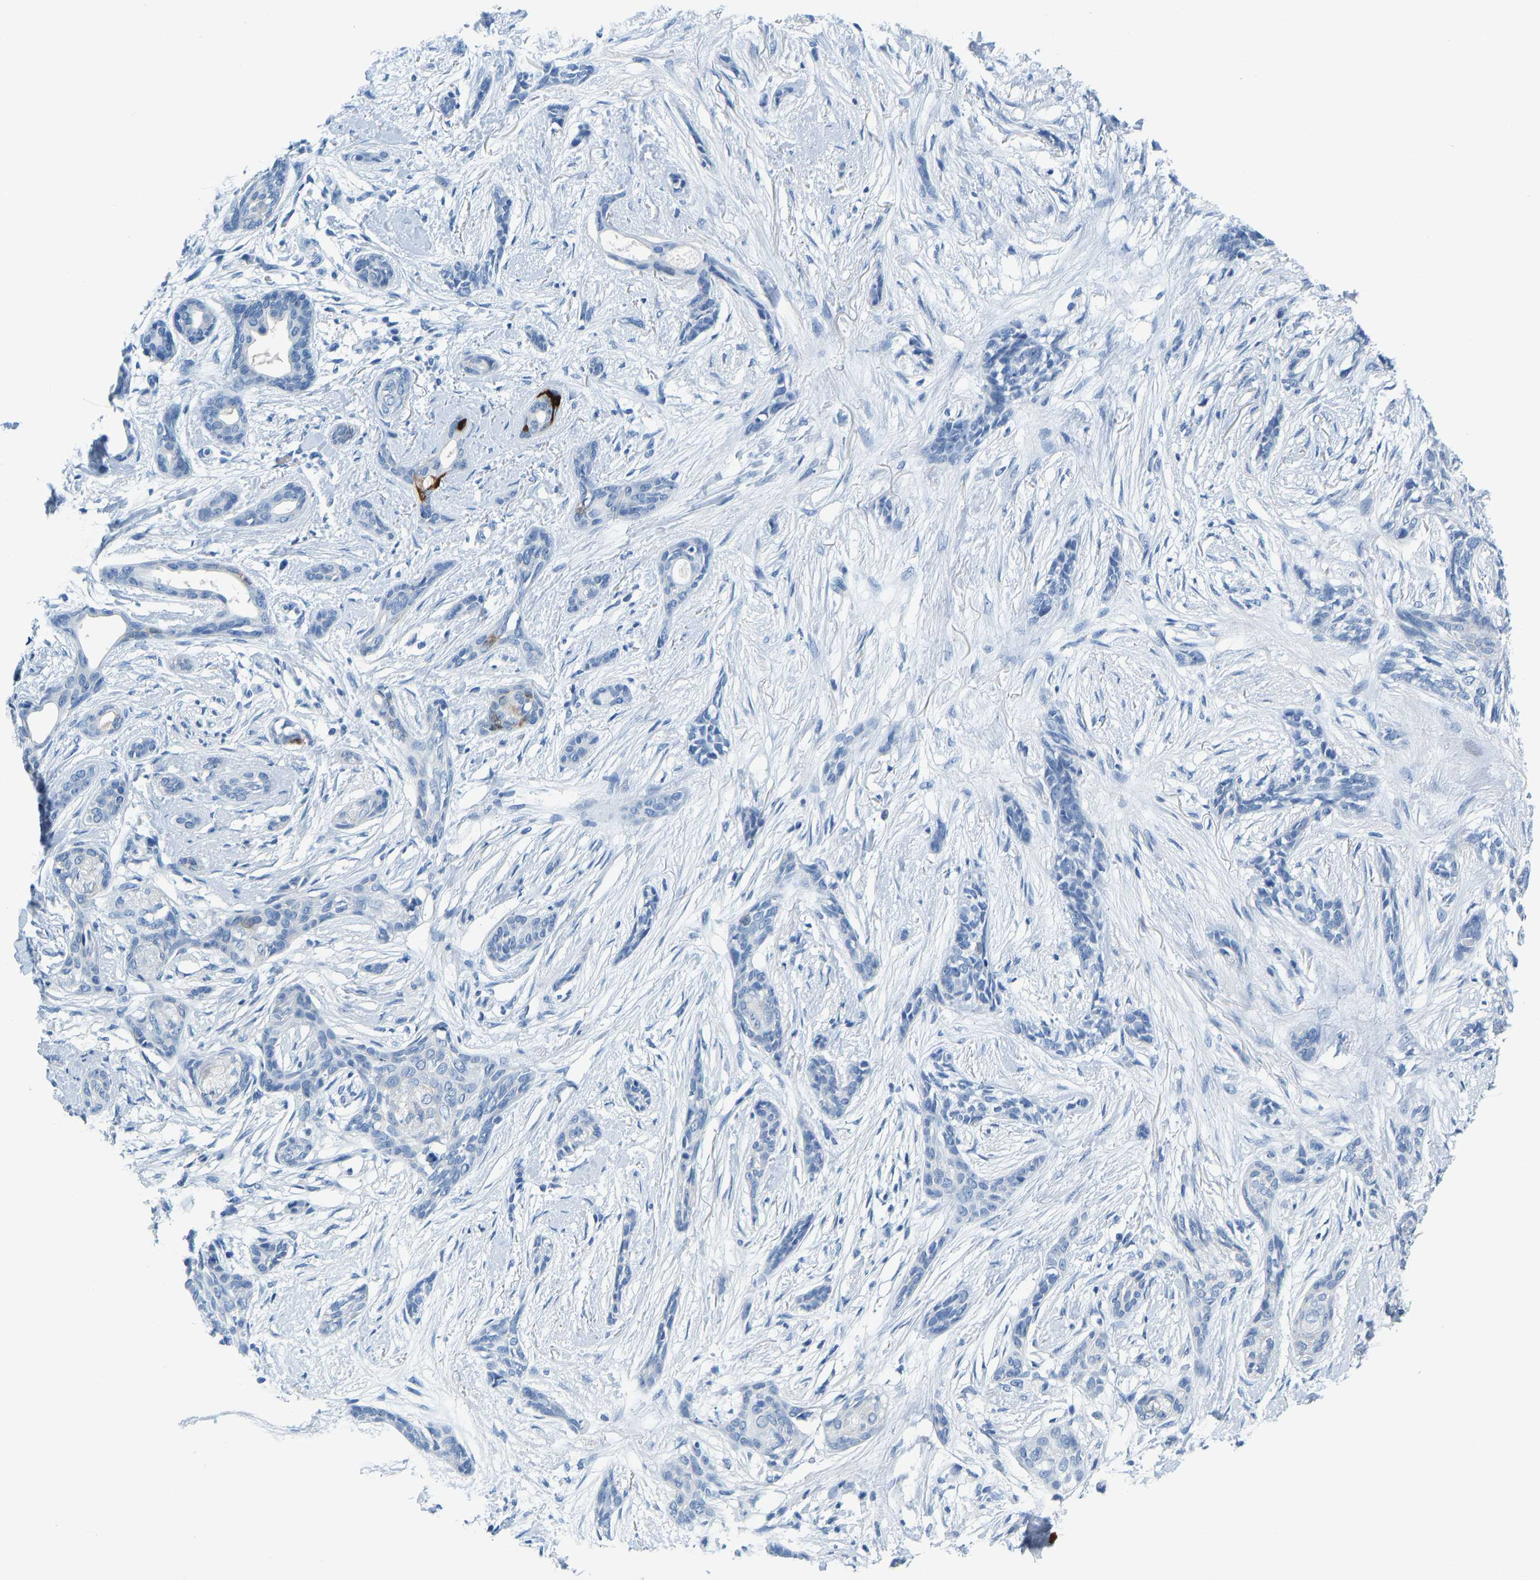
{"staining": {"intensity": "negative", "quantity": "none", "location": "none"}, "tissue": "skin cancer", "cell_type": "Tumor cells", "image_type": "cancer", "snomed": [{"axis": "morphology", "description": "Basal cell carcinoma"}, {"axis": "morphology", "description": "Adnexal tumor, benign"}, {"axis": "topography", "description": "Skin"}], "caption": "There is no significant positivity in tumor cells of basal cell carcinoma (skin). The staining is performed using DAB brown chromogen with nuclei counter-stained in using hematoxylin.", "gene": "SERPINB3", "patient": {"sex": "female", "age": 42}}